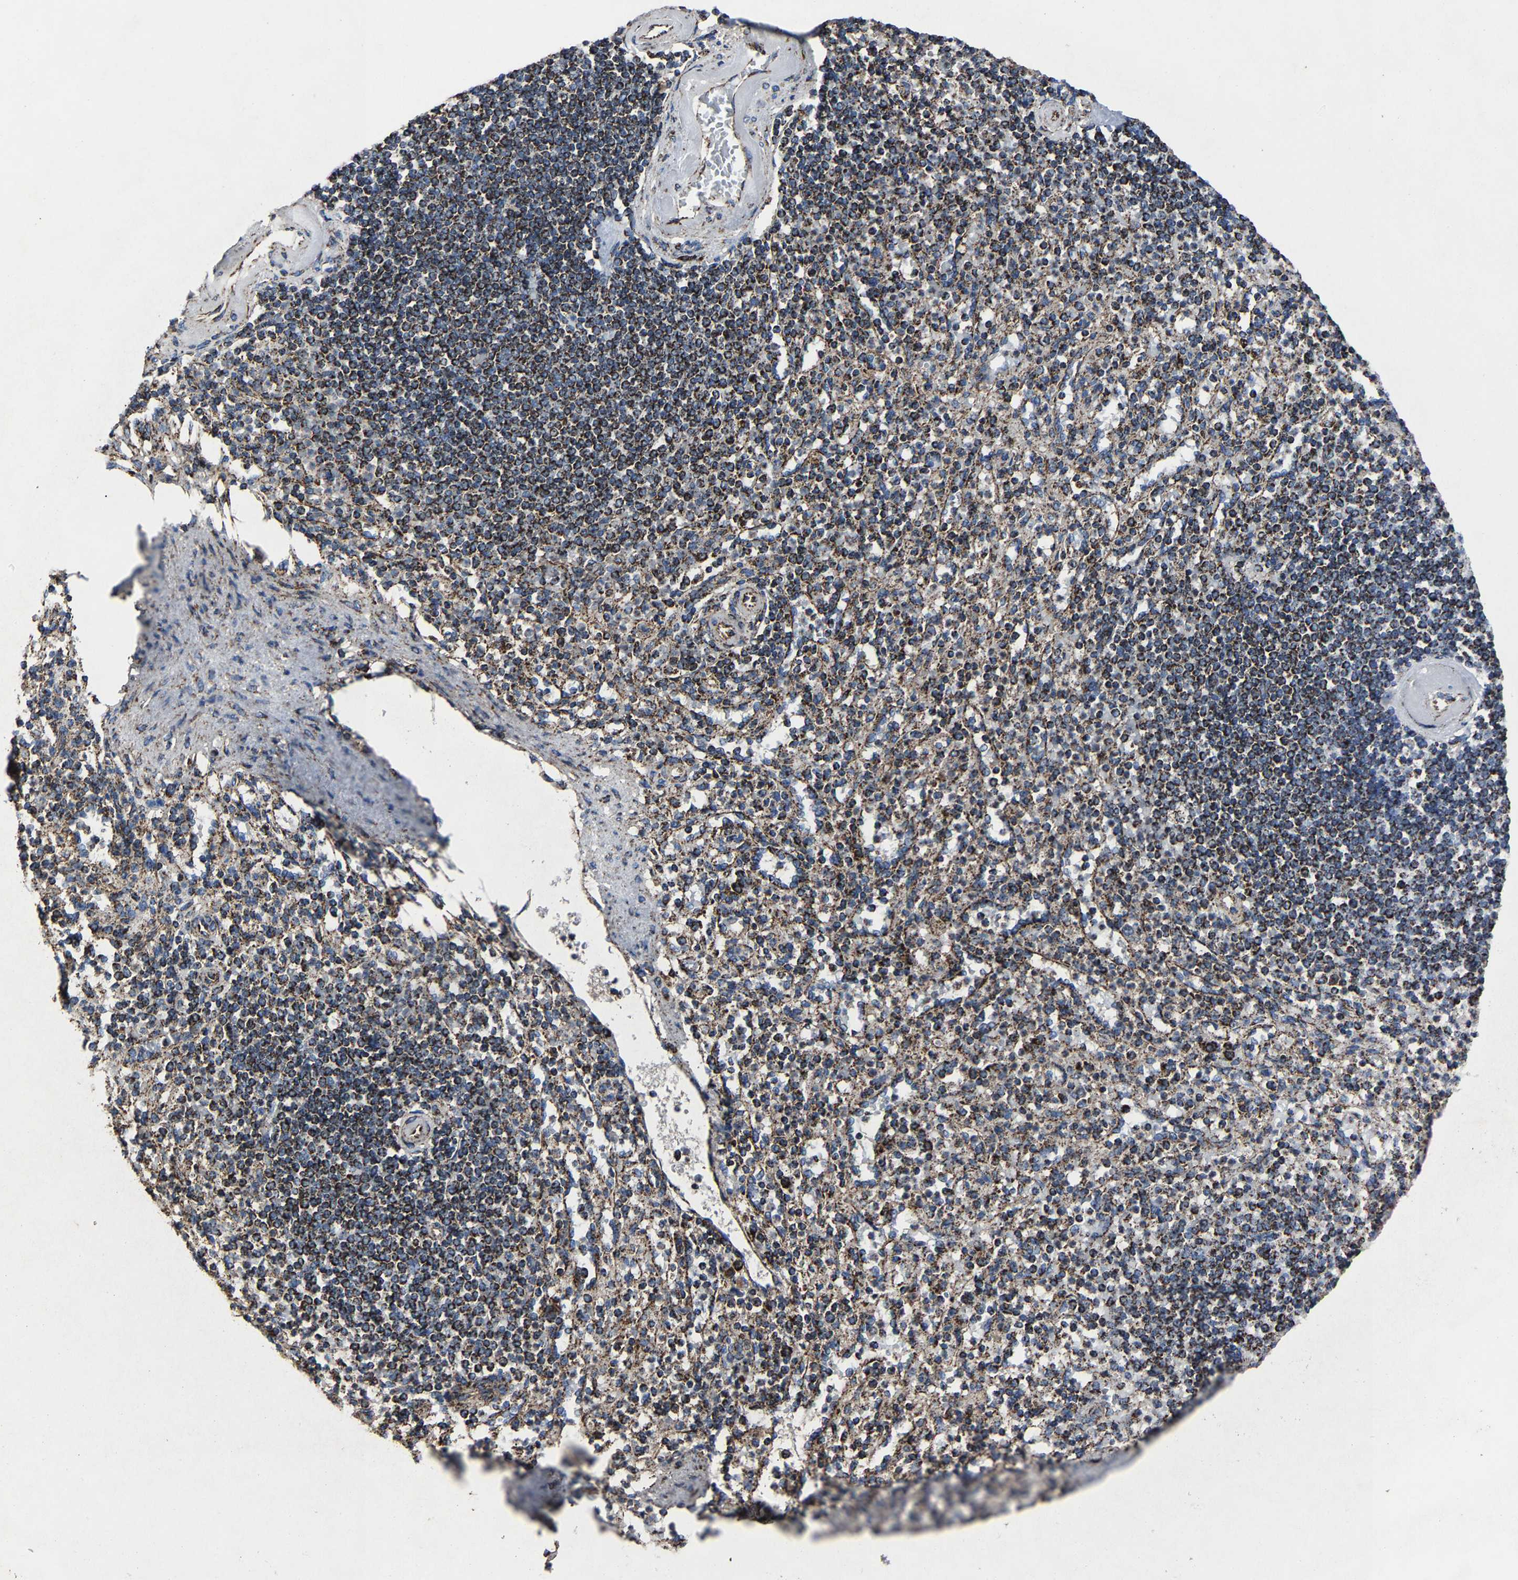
{"staining": {"intensity": "strong", "quantity": "25%-75%", "location": "cytoplasmic/membranous"}, "tissue": "spleen", "cell_type": "Cells in red pulp", "image_type": "normal", "snomed": [{"axis": "morphology", "description": "Normal tissue, NOS"}, {"axis": "topography", "description": "Spleen"}], "caption": "High-power microscopy captured an immunohistochemistry (IHC) micrograph of normal spleen, revealing strong cytoplasmic/membranous staining in approximately 25%-75% of cells in red pulp.", "gene": "NDUFV3", "patient": {"sex": "female", "age": 74}}